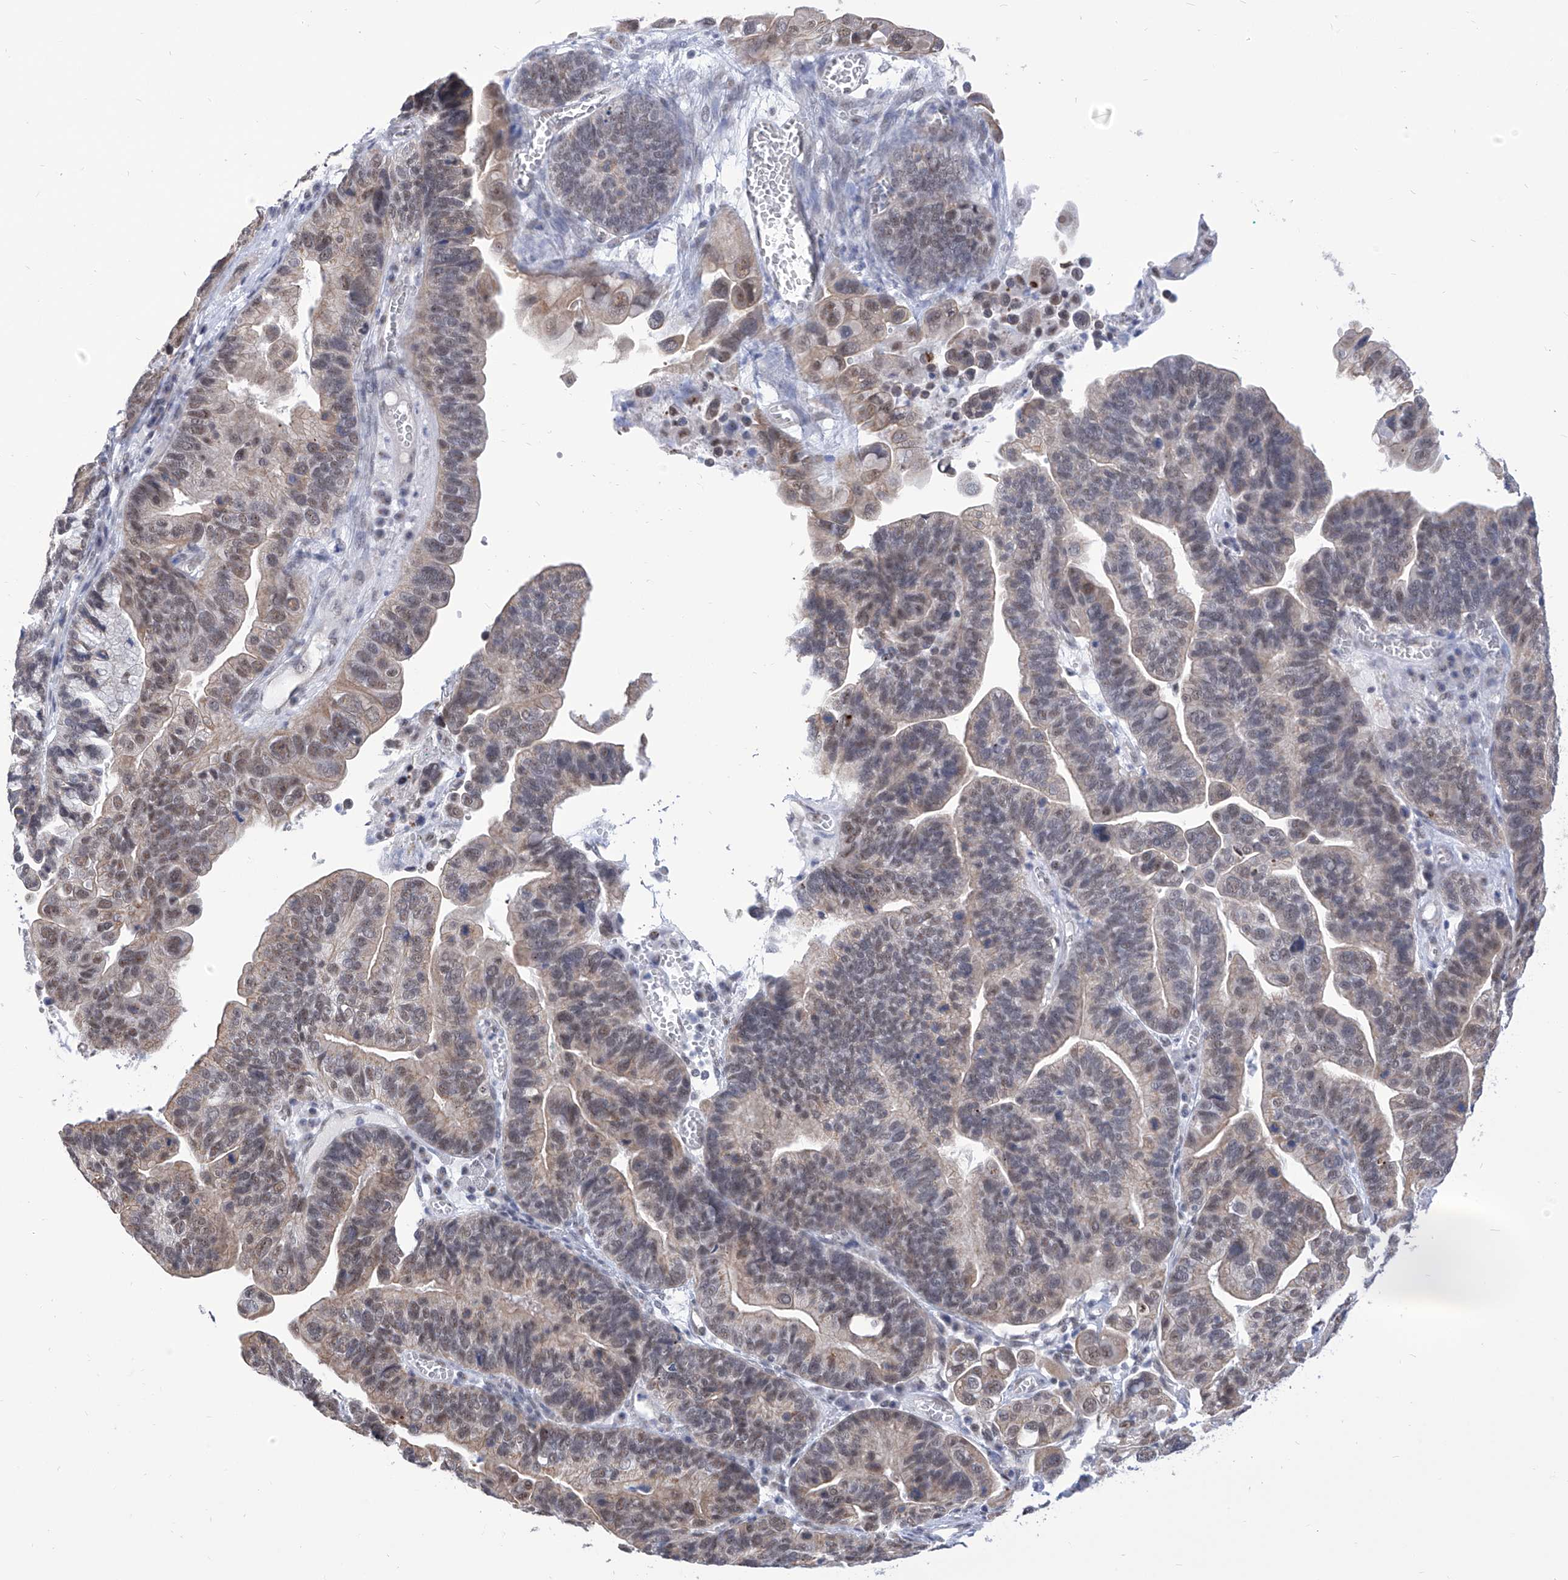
{"staining": {"intensity": "weak", "quantity": "25%-75%", "location": "cytoplasmic/membranous,nuclear"}, "tissue": "ovarian cancer", "cell_type": "Tumor cells", "image_type": "cancer", "snomed": [{"axis": "morphology", "description": "Cystadenocarcinoma, serous, NOS"}, {"axis": "topography", "description": "Ovary"}], "caption": "Ovarian cancer stained with a brown dye shows weak cytoplasmic/membranous and nuclear positive expression in about 25%-75% of tumor cells.", "gene": "SART1", "patient": {"sex": "female", "age": 56}}